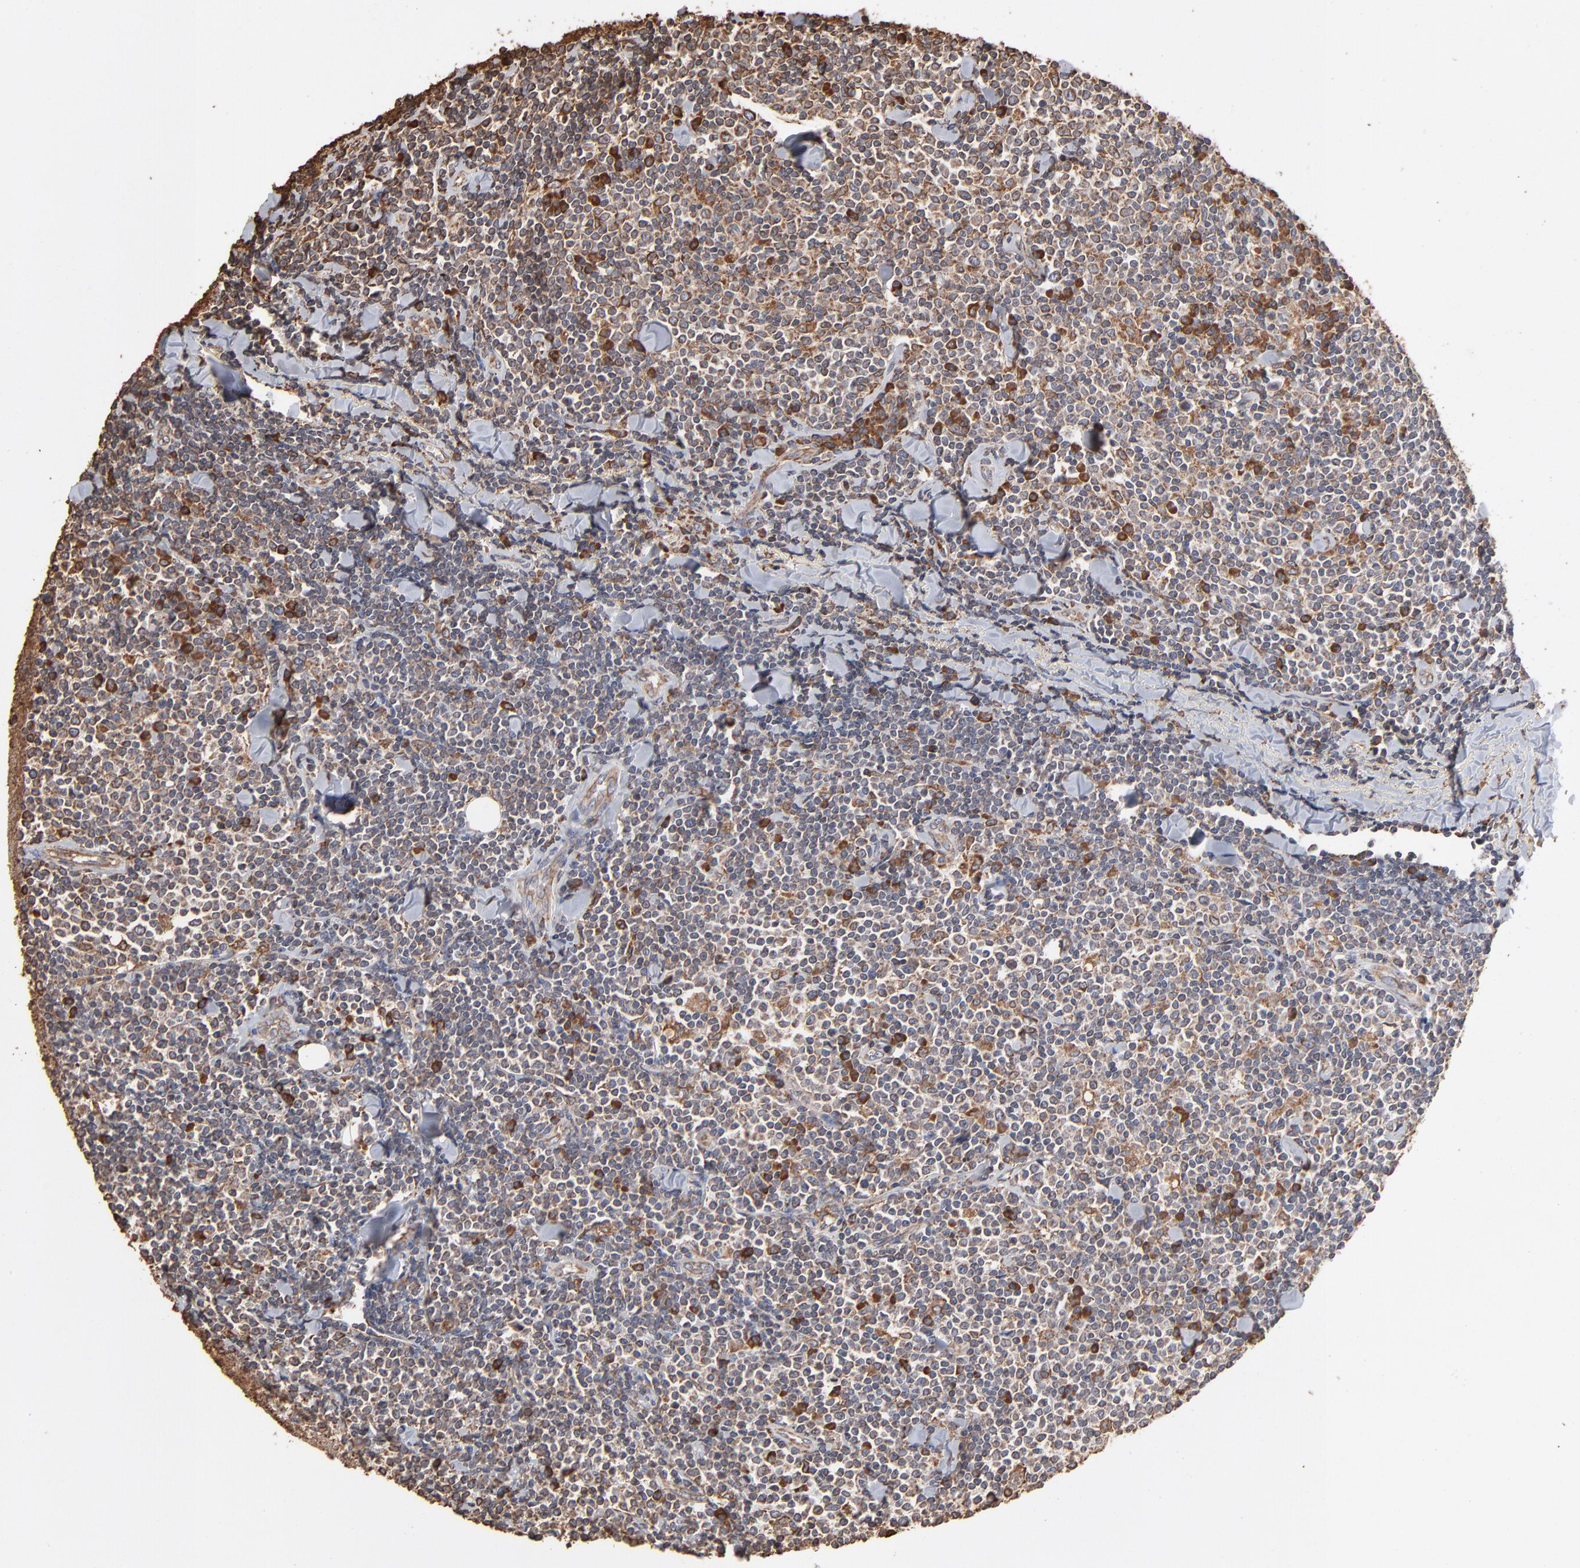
{"staining": {"intensity": "moderate", "quantity": "<25%", "location": "cytoplasmic/membranous"}, "tissue": "lymphoma", "cell_type": "Tumor cells", "image_type": "cancer", "snomed": [{"axis": "morphology", "description": "Malignant lymphoma, non-Hodgkin's type, Low grade"}, {"axis": "topography", "description": "Soft tissue"}], "caption": "Immunohistochemical staining of lymphoma shows moderate cytoplasmic/membranous protein positivity in approximately <25% of tumor cells. The staining was performed using DAB (3,3'-diaminobenzidine) to visualize the protein expression in brown, while the nuclei were stained in blue with hematoxylin (Magnification: 20x).", "gene": "PDIA3", "patient": {"sex": "male", "age": 92}}